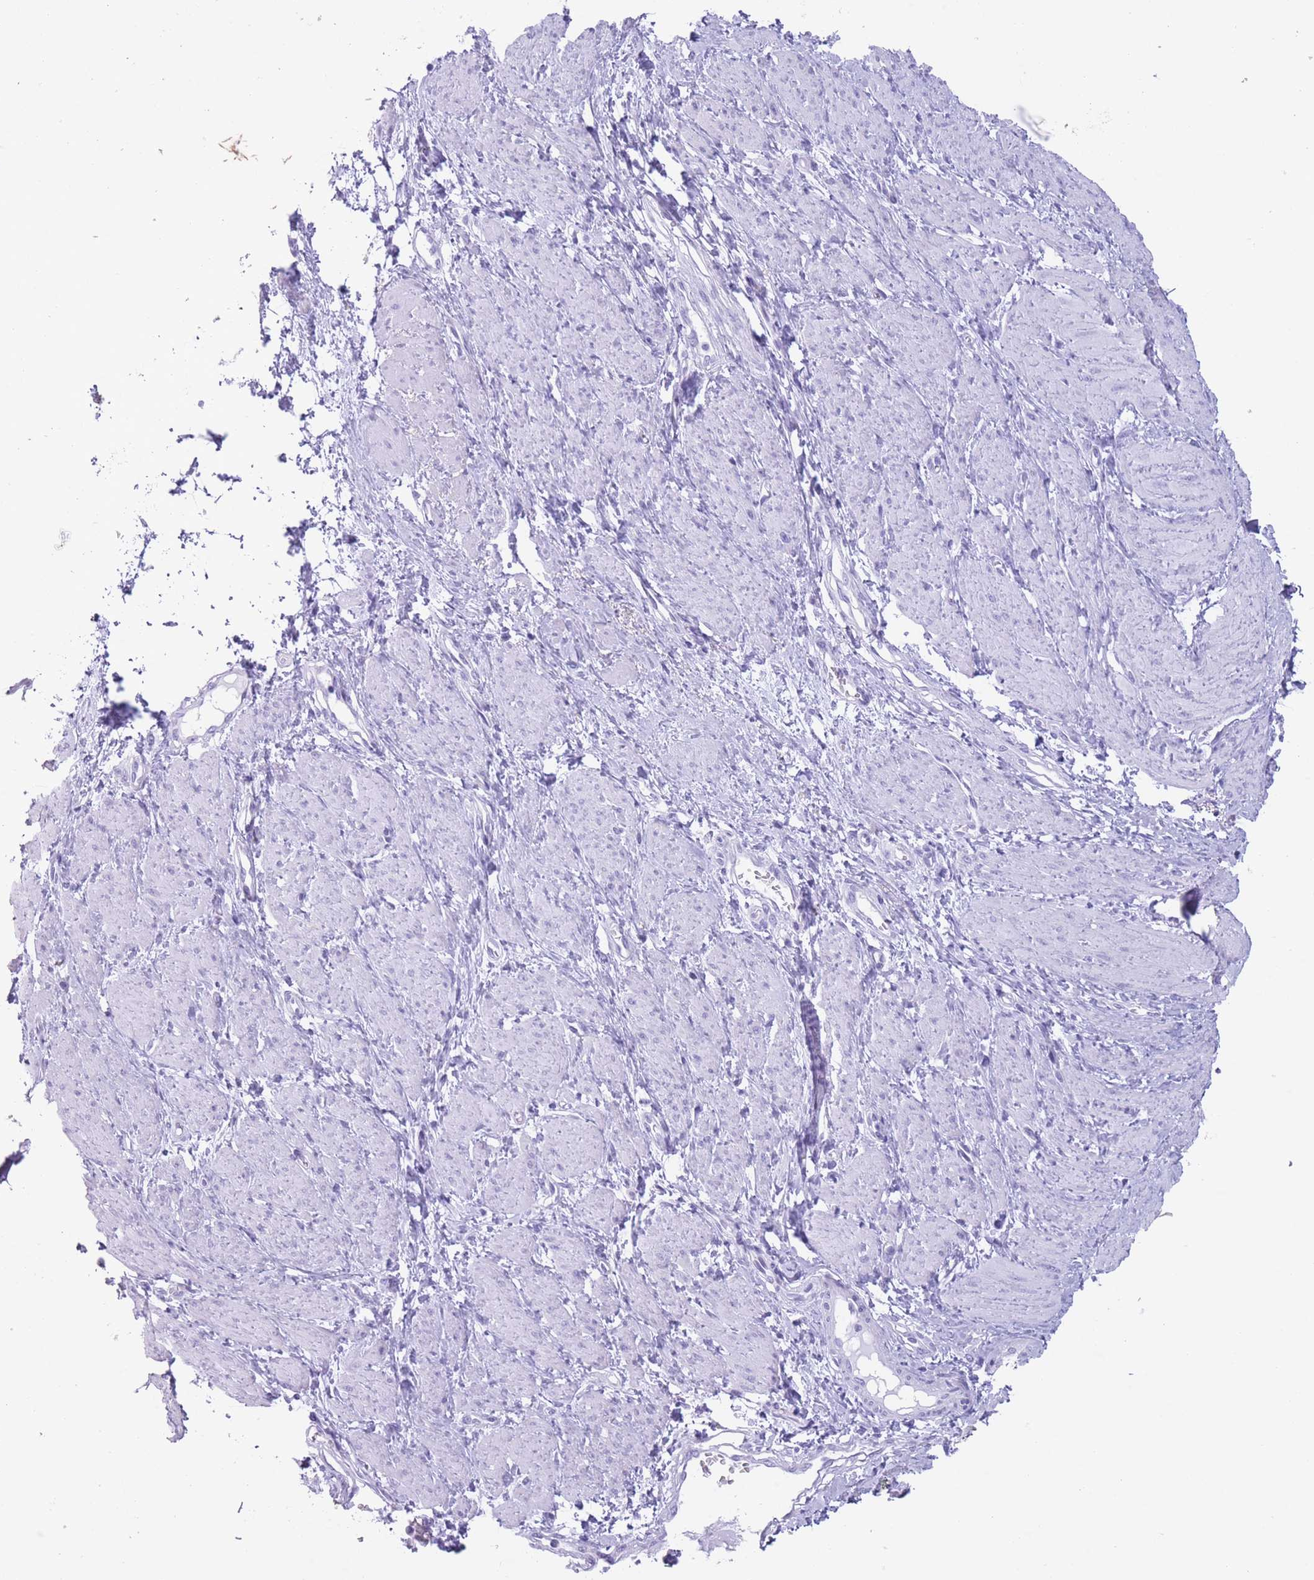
{"staining": {"intensity": "negative", "quantity": "none", "location": "none"}, "tissue": "smooth muscle", "cell_type": "Smooth muscle cells", "image_type": "normal", "snomed": [{"axis": "morphology", "description": "Normal tissue, NOS"}, {"axis": "topography", "description": "Smooth muscle"}, {"axis": "topography", "description": "Uterus"}], "caption": "High power microscopy image of an immunohistochemistry (IHC) photomicrograph of benign smooth muscle, revealing no significant expression in smooth muscle cells.", "gene": "OR4F16", "patient": {"sex": "female", "age": 39}}